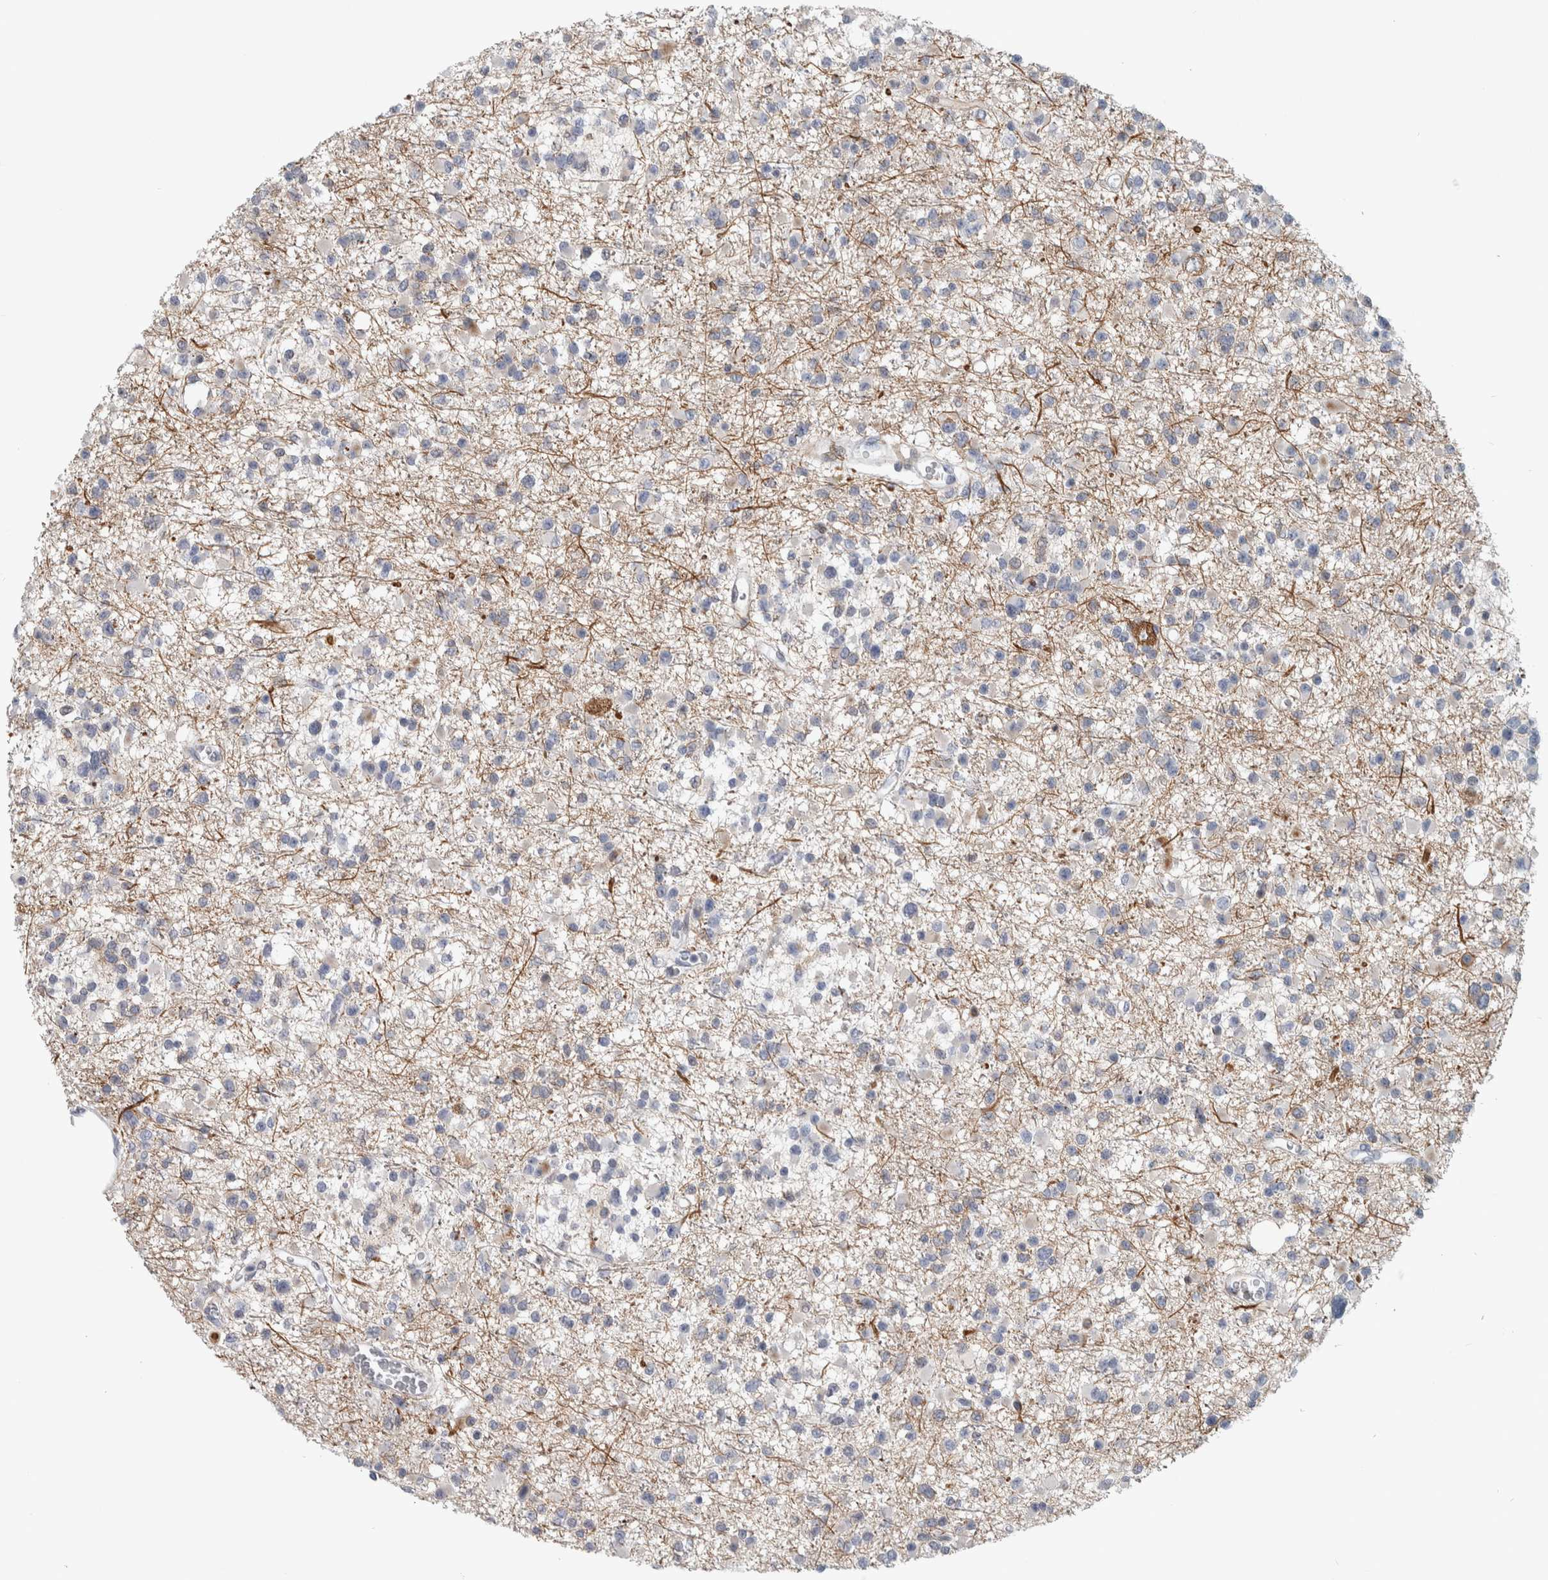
{"staining": {"intensity": "negative", "quantity": "none", "location": "none"}, "tissue": "glioma", "cell_type": "Tumor cells", "image_type": "cancer", "snomed": [{"axis": "morphology", "description": "Glioma, malignant, Low grade"}, {"axis": "topography", "description": "Brain"}], "caption": "This is an immunohistochemistry (IHC) histopathology image of glioma. There is no staining in tumor cells.", "gene": "MSL1", "patient": {"sex": "female", "age": 22}}